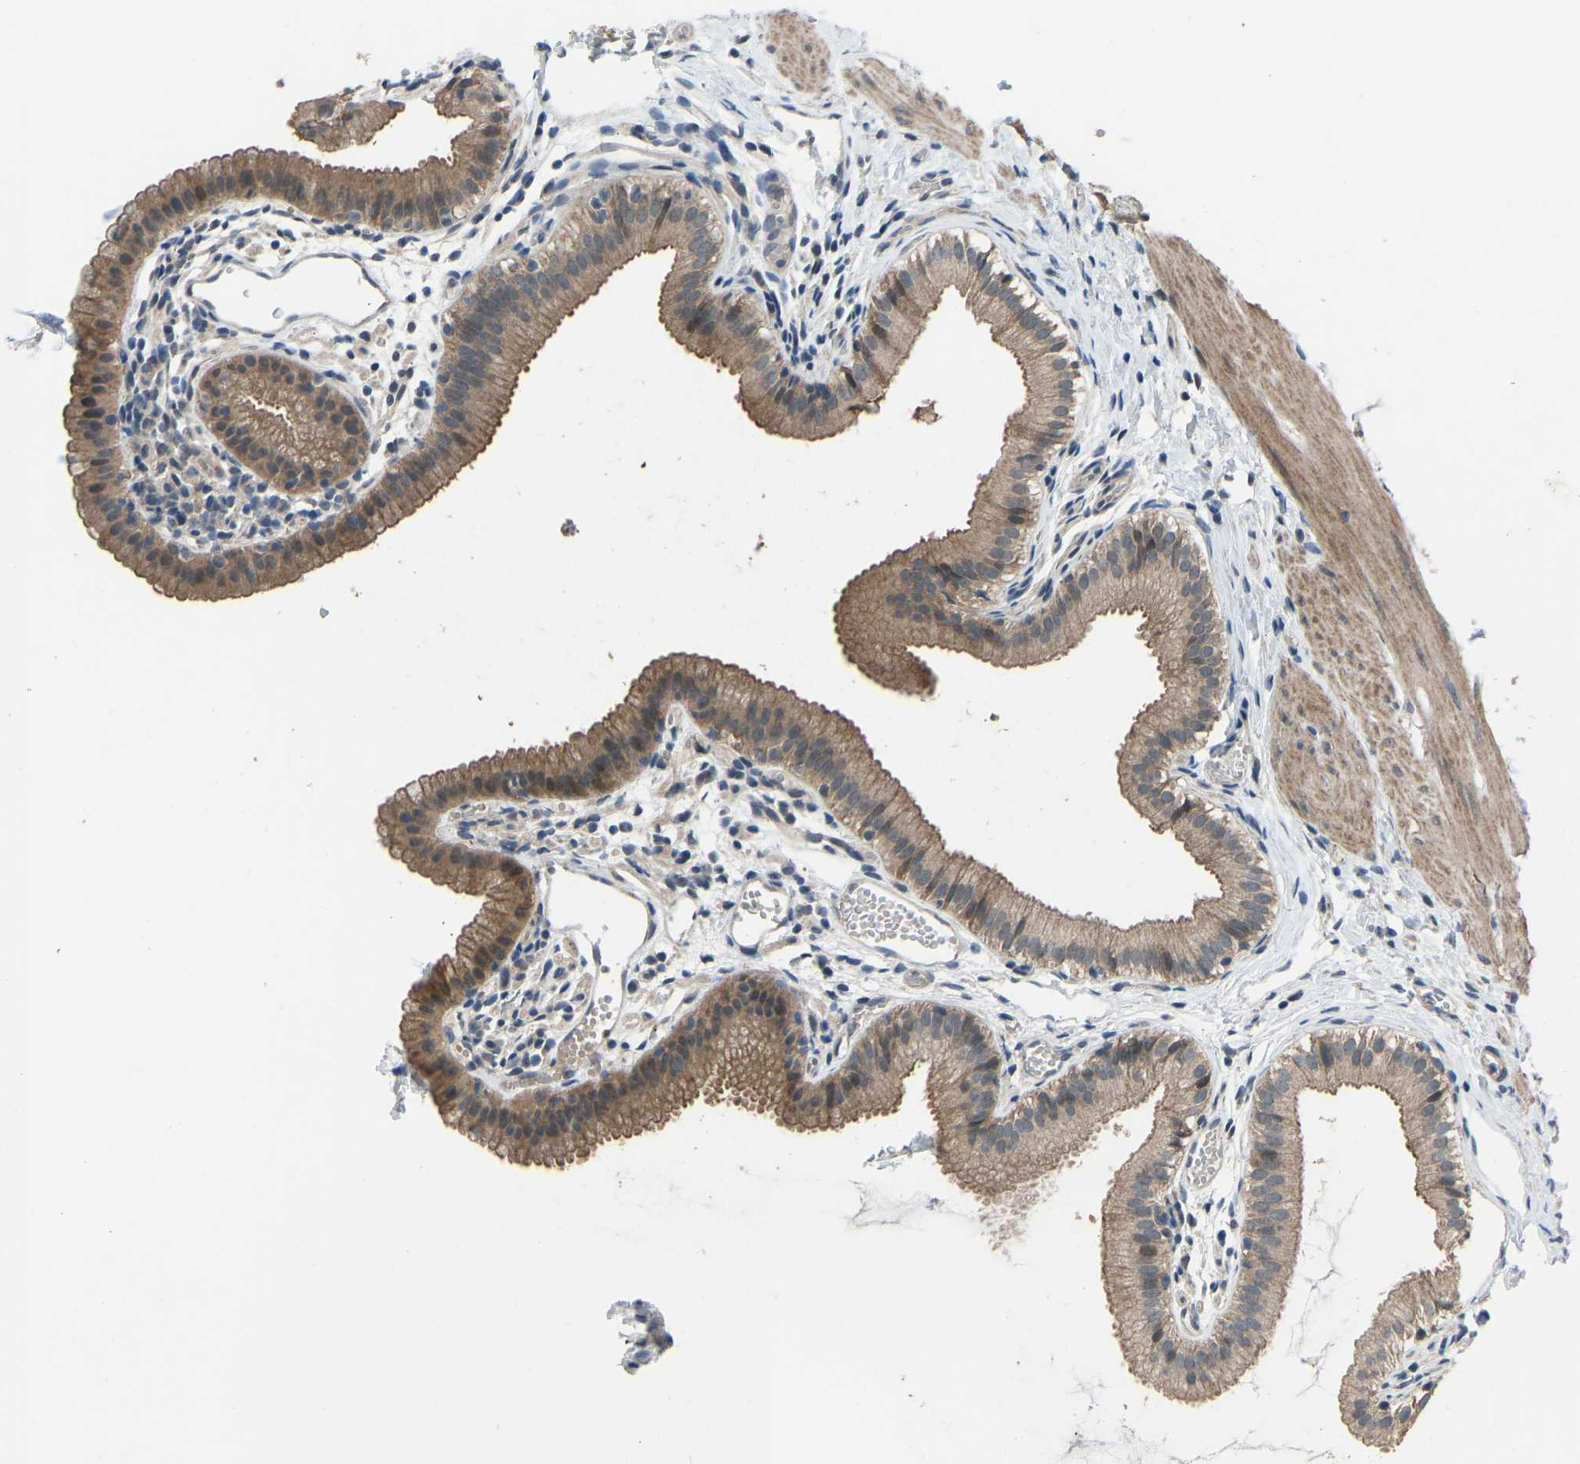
{"staining": {"intensity": "moderate", "quantity": ">75%", "location": "cytoplasmic/membranous"}, "tissue": "gallbladder", "cell_type": "Glandular cells", "image_type": "normal", "snomed": [{"axis": "morphology", "description": "Normal tissue, NOS"}, {"axis": "topography", "description": "Gallbladder"}], "caption": "A brown stain highlights moderate cytoplasmic/membranous staining of a protein in glandular cells of benign human gallbladder.", "gene": "CDK2AP1", "patient": {"sex": "female", "age": 26}}